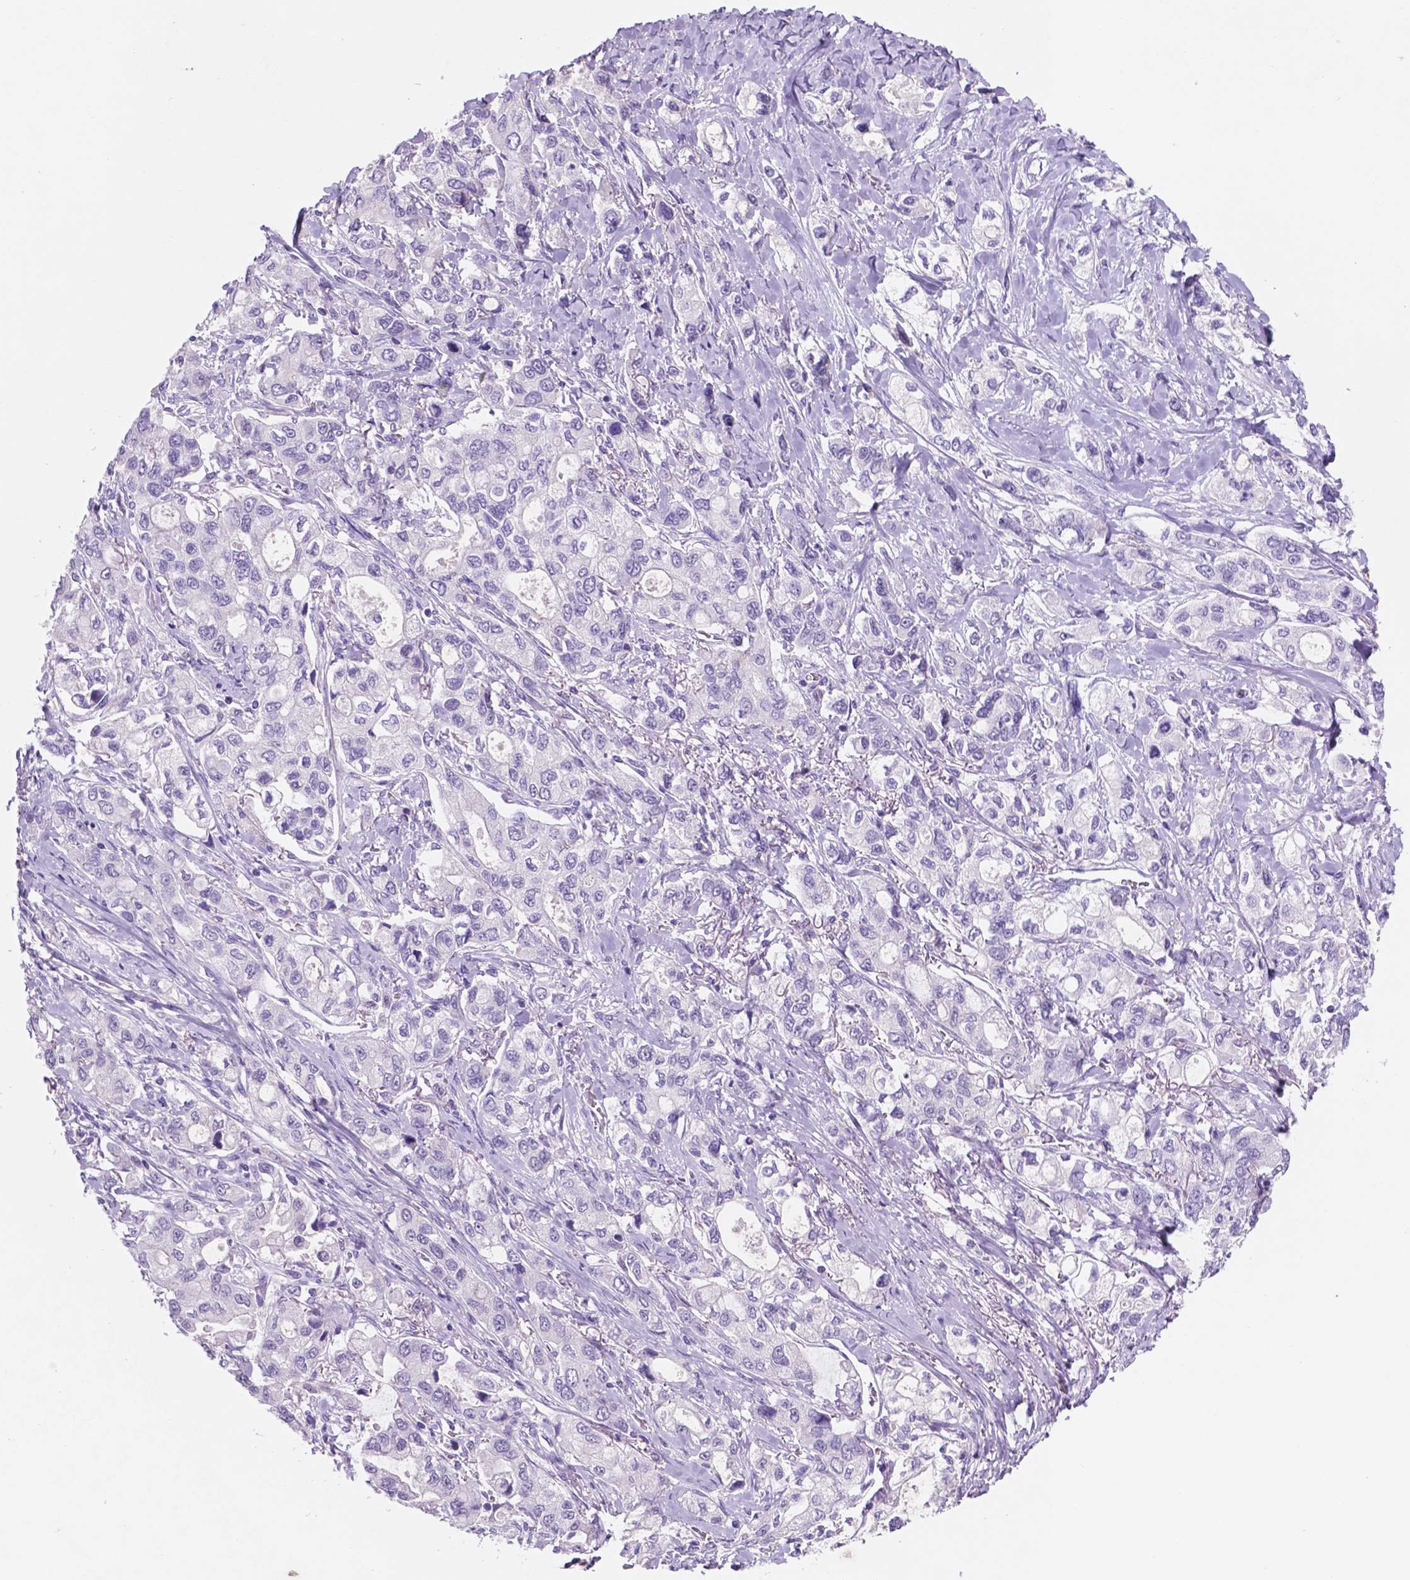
{"staining": {"intensity": "negative", "quantity": "none", "location": "none"}, "tissue": "stomach cancer", "cell_type": "Tumor cells", "image_type": "cancer", "snomed": [{"axis": "morphology", "description": "Adenocarcinoma, NOS"}, {"axis": "topography", "description": "Stomach"}], "caption": "This is a micrograph of immunohistochemistry (IHC) staining of stomach cancer, which shows no positivity in tumor cells.", "gene": "EBLN2", "patient": {"sex": "male", "age": 63}}